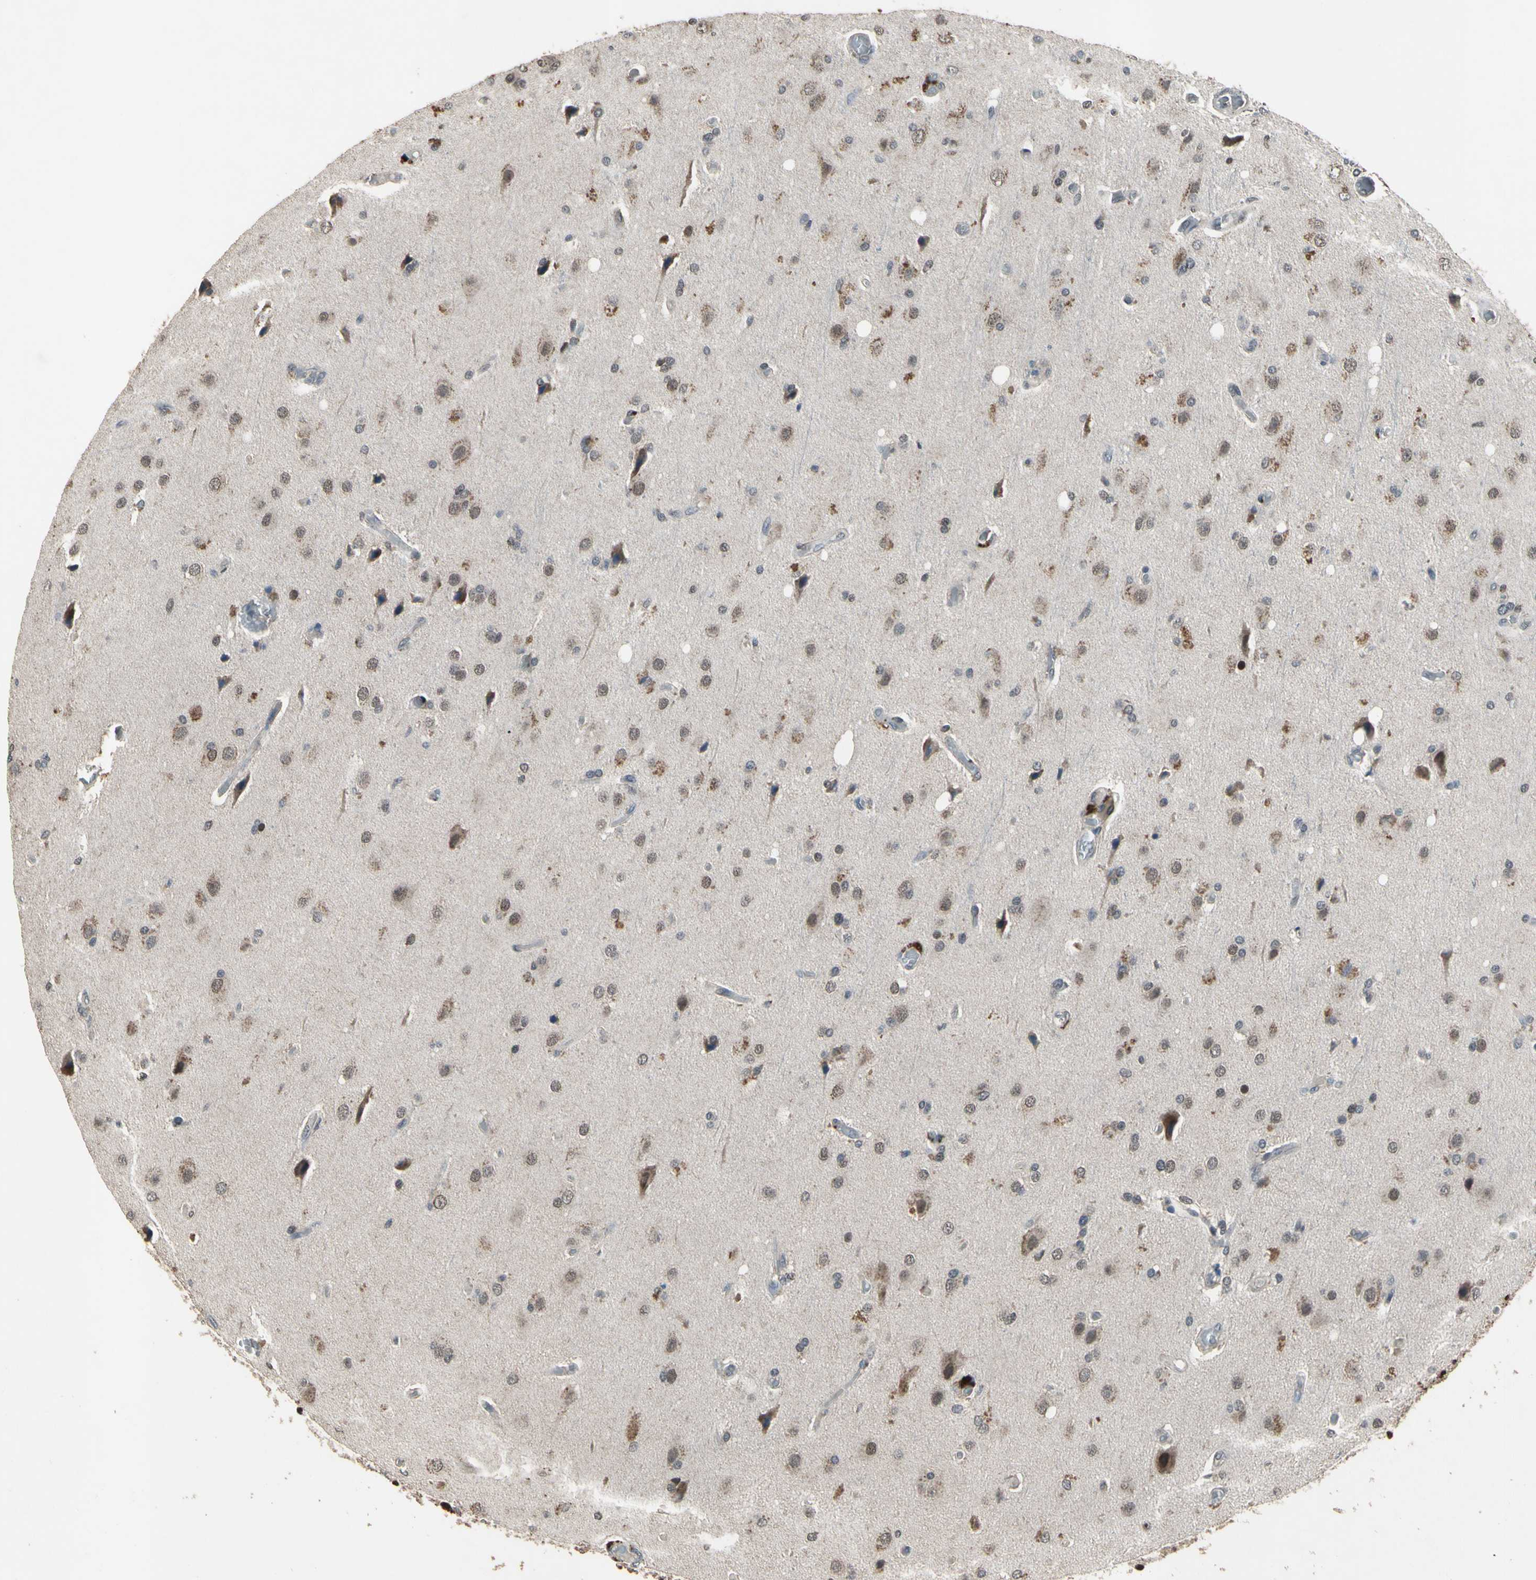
{"staining": {"intensity": "weak", "quantity": "25%-75%", "location": "nuclear"}, "tissue": "glioma", "cell_type": "Tumor cells", "image_type": "cancer", "snomed": [{"axis": "morphology", "description": "Normal tissue, NOS"}, {"axis": "morphology", "description": "Glioma, malignant, High grade"}, {"axis": "topography", "description": "Cerebral cortex"}], "caption": "Immunohistochemistry of human glioma shows low levels of weak nuclear expression in about 25%-75% of tumor cells. The staining was performed using DAB (3,3'-diaminobenzidine) to visualize the protein expression in brown, while the nuclei were stained in blue with hematoxylin (Magnification: 20x).", "gene": "ZNF174", "patient": {"sex": "male", "age": 77}}